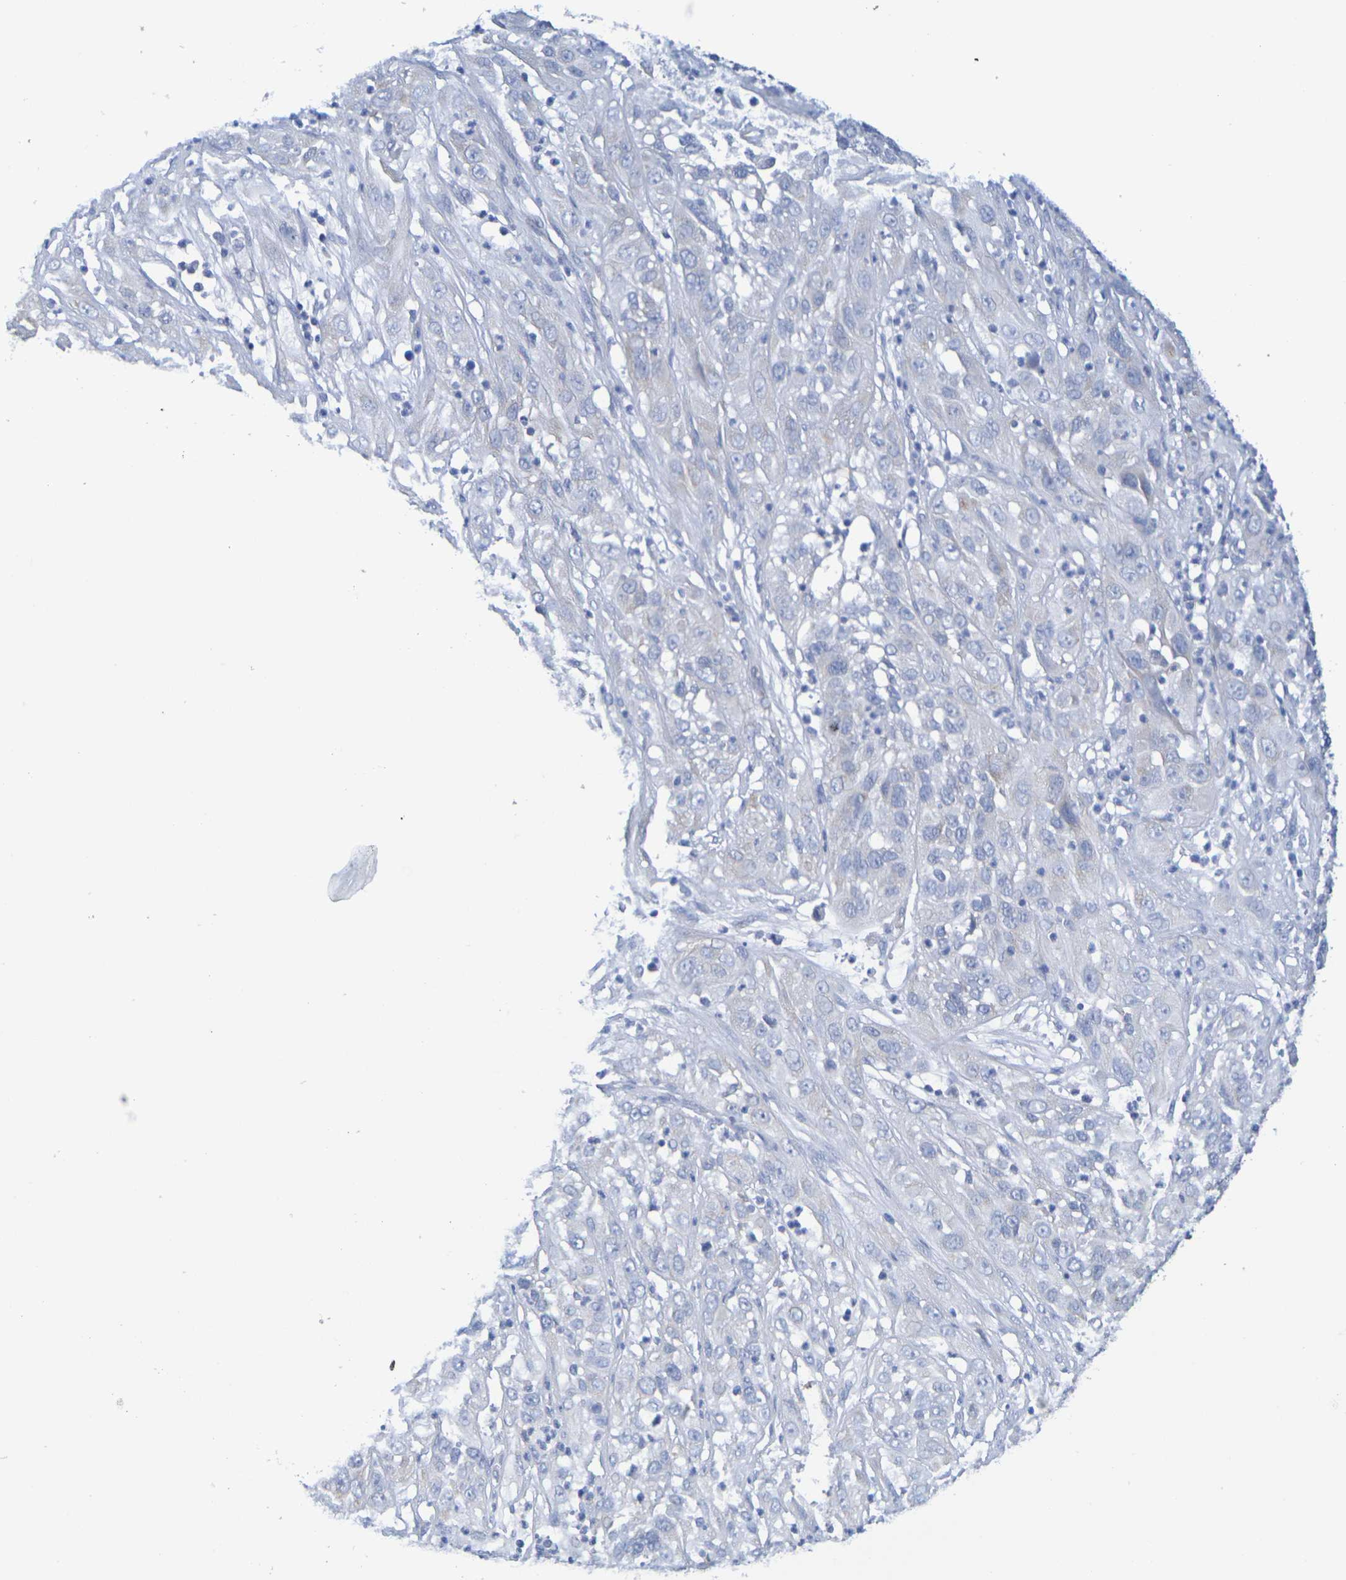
{"staining": {"intensity": "negative", "quantity": "none", "location": "none"}, "tissue": "cervical cancer", "cell_type": "Tumor cells", "image_type": "cancer", "snomed": [{"axis": "morphology", "description": "Squamous cell carcinoma, NOS"}, {"axis": "topography", "description": "Cervix"}], "caption": "There is no significant staining in tumor cells of cervical cancer.", "gene": "TMCC3", "patient": {"sex": "female", "age": 32}}